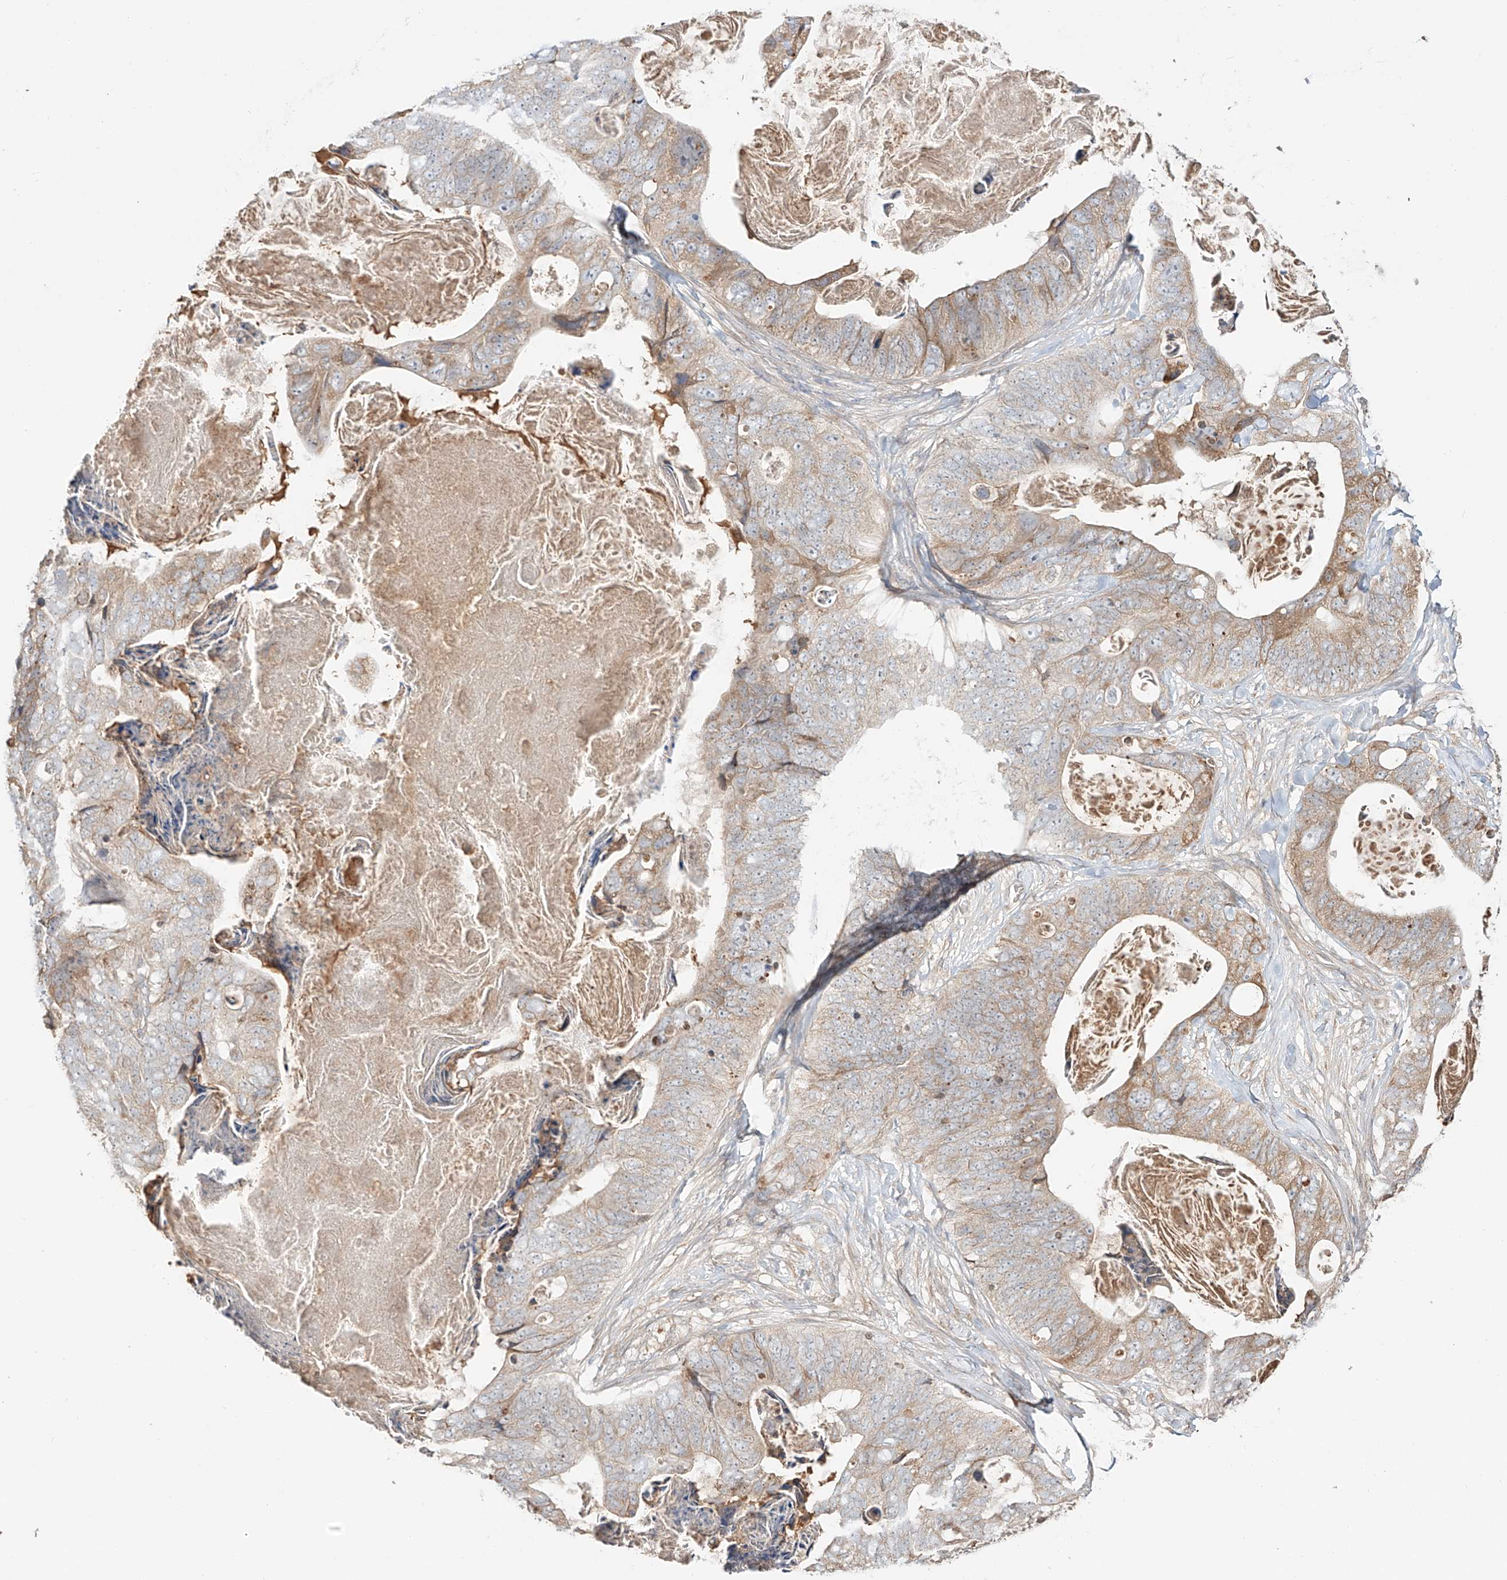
{"staining": {"intensity": "moderate", "quantity": "25%-75%", "location": "cytoplasmic/membranous"}, "tissue": "stomach cancer", "cell_type": "Tumor cells", "image_type": "cancer", "snomed": [{"axis": "morphology", "description": "Adenocarcinoma, NOS"}, {"axis": "topography", "description": "Stomach"}], "caption": "Brown immunohistochemical staining in stomach cancer reveals moderate cytoplasmic/membranous expression in approximately 25%-75% of tumor cells.", "gene": "ERO1A", "patient": {"sex": "female", "age": 89}}